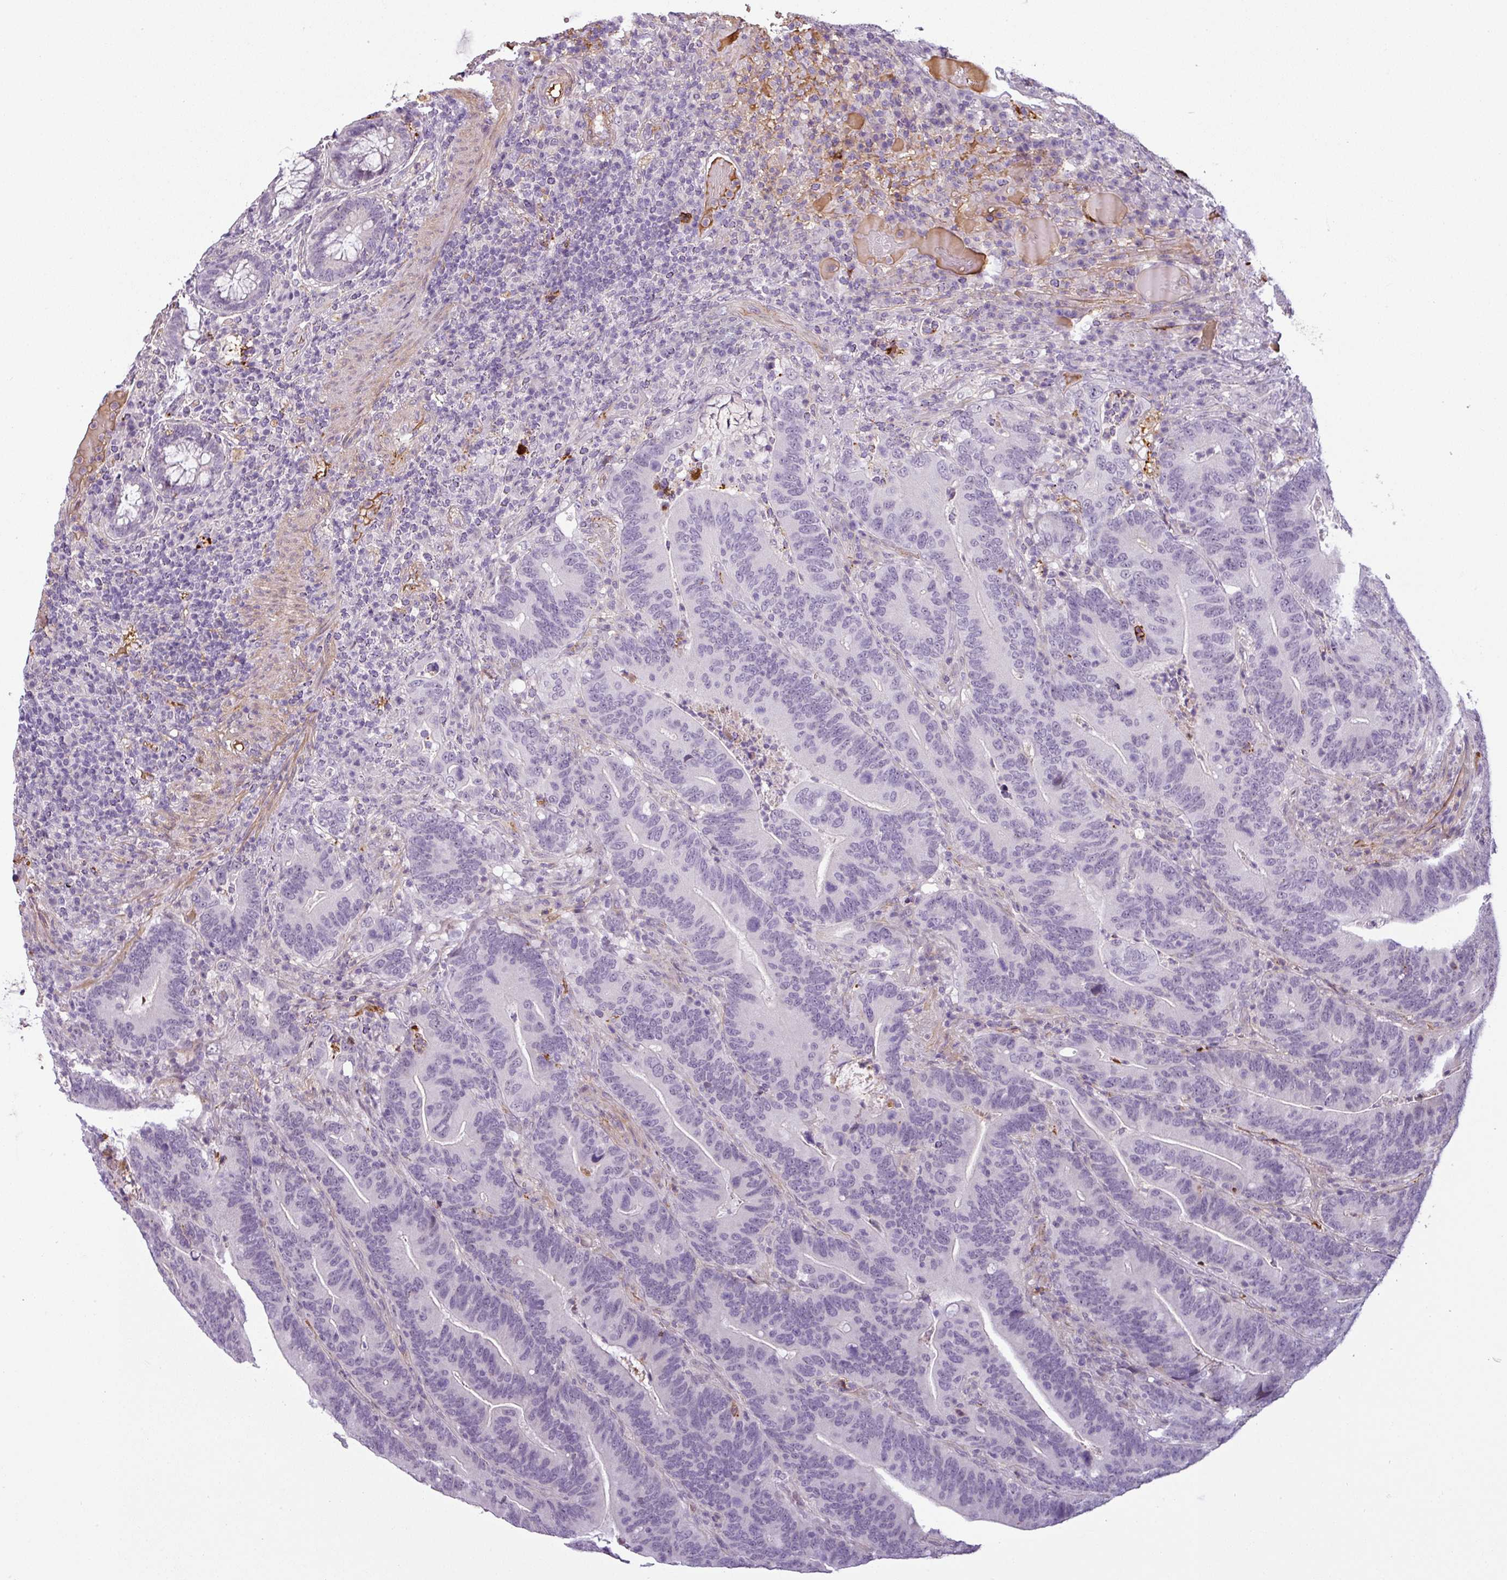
{"staining": {"intensity": "negative", "quantity": "none", "location": "none"}, "tissue": "colorectal cancer", "cell_type": "Tumor cells", "image_type": "cancer", "snomed": [{"axis": "morphology", "description": "Adenocarcinoma, NOS"}, {"axis": "topography", "description": "Colon"}], "caption": "A photomicrograph of adenocarcinoma (colorectal) stained for a protein exhibits no brown staining in tumor cells.", "gene": "APOC1", "patient": {"sex": "female", "age": 66}}